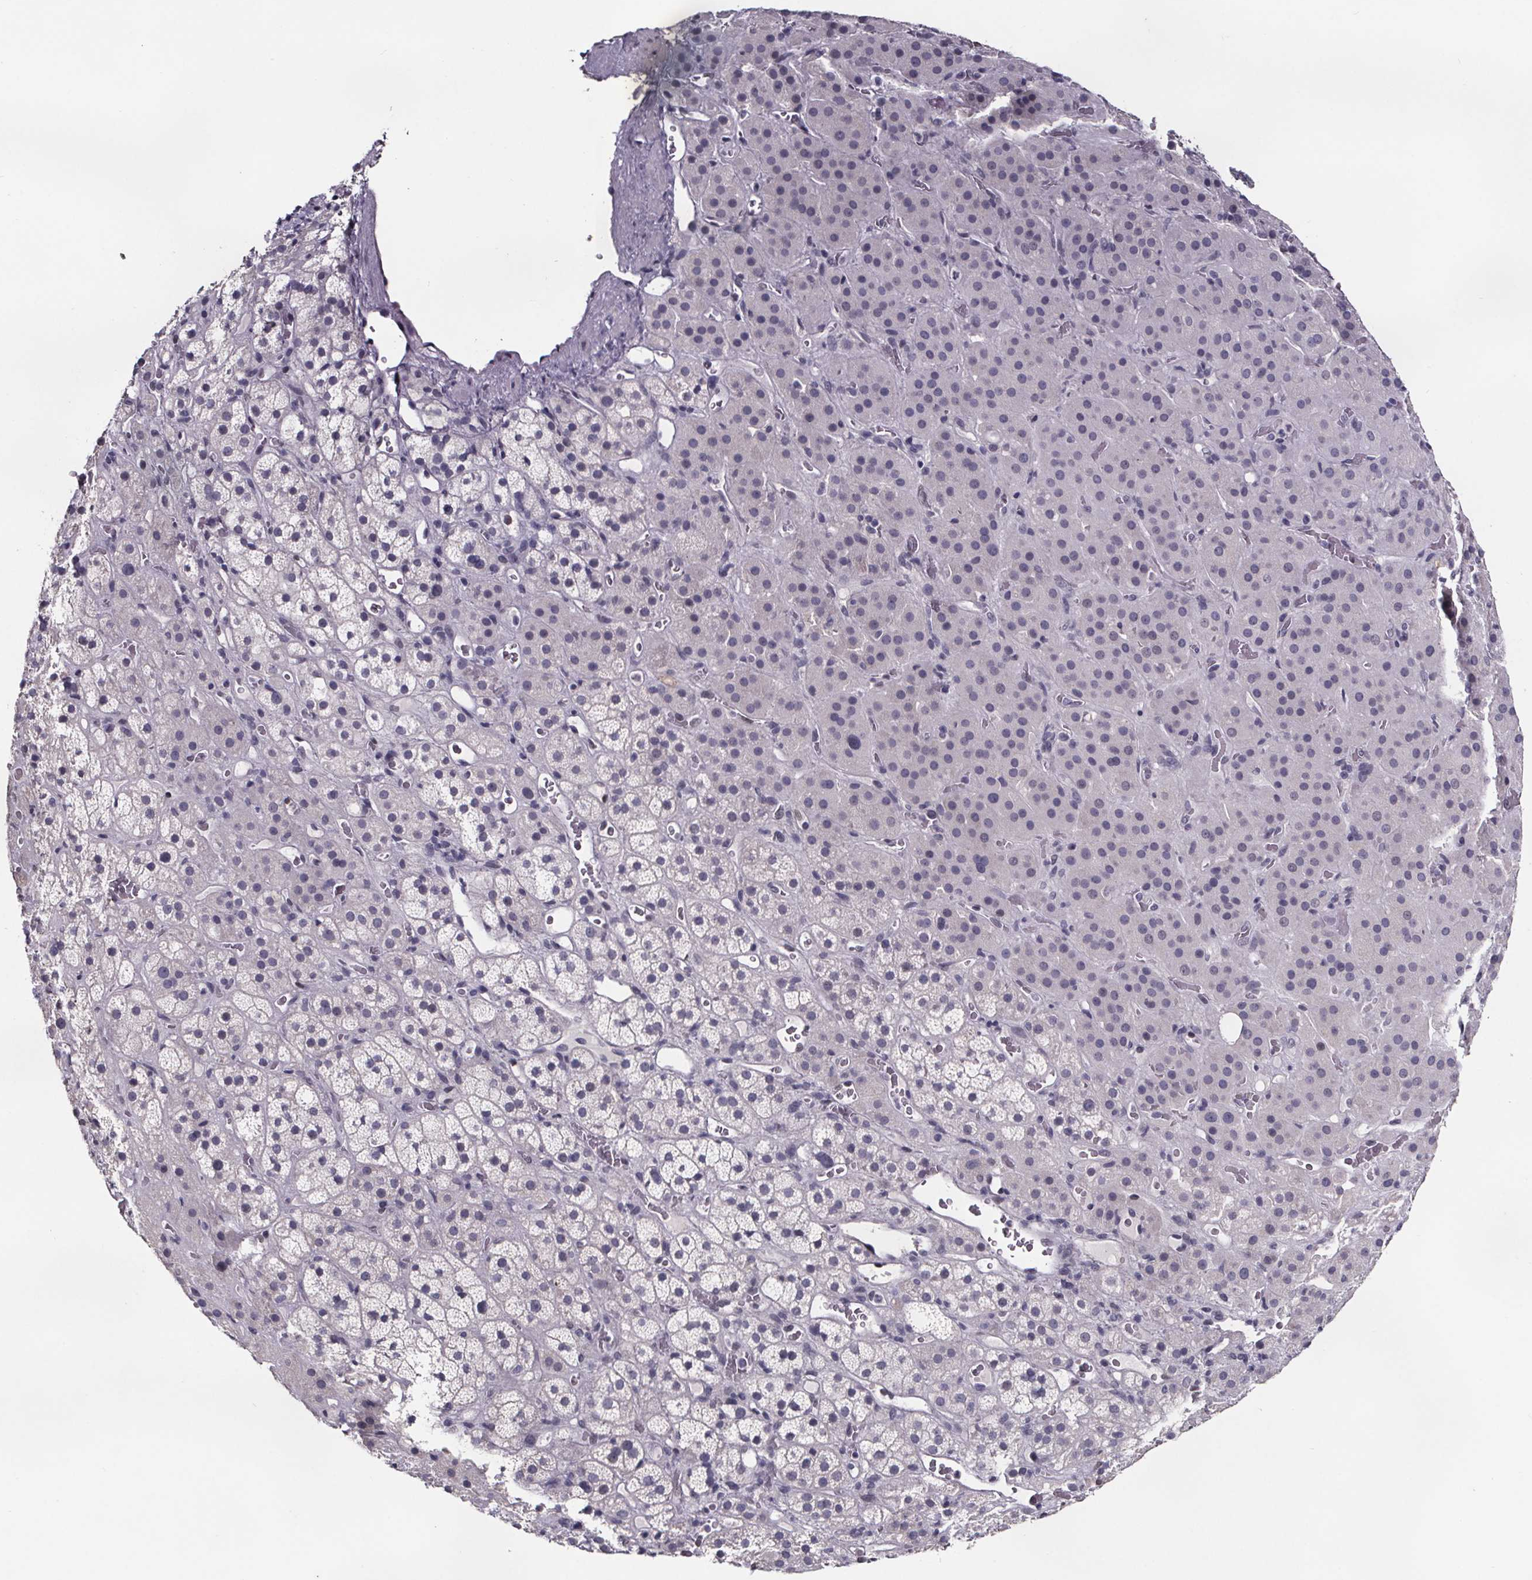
{"staining": {"intensity": "negative", "quantity": "none", "location": "none"}, "tissue": "adrenal gland", "cell_type": "Glandular cells", "image_type": "normal", "snomed": [{"axis": "morphology", "description": "Normal tissue, NOS"}, {"axis": "topography", "description": "Adrenal gland"}], "caption": "This is an immunohistochemistry photomicrograph of unremarkable adrenal gland. There is no expression in glandular cells.", "gene": "AR", "patient": {"sex": "male", "age": 57}}